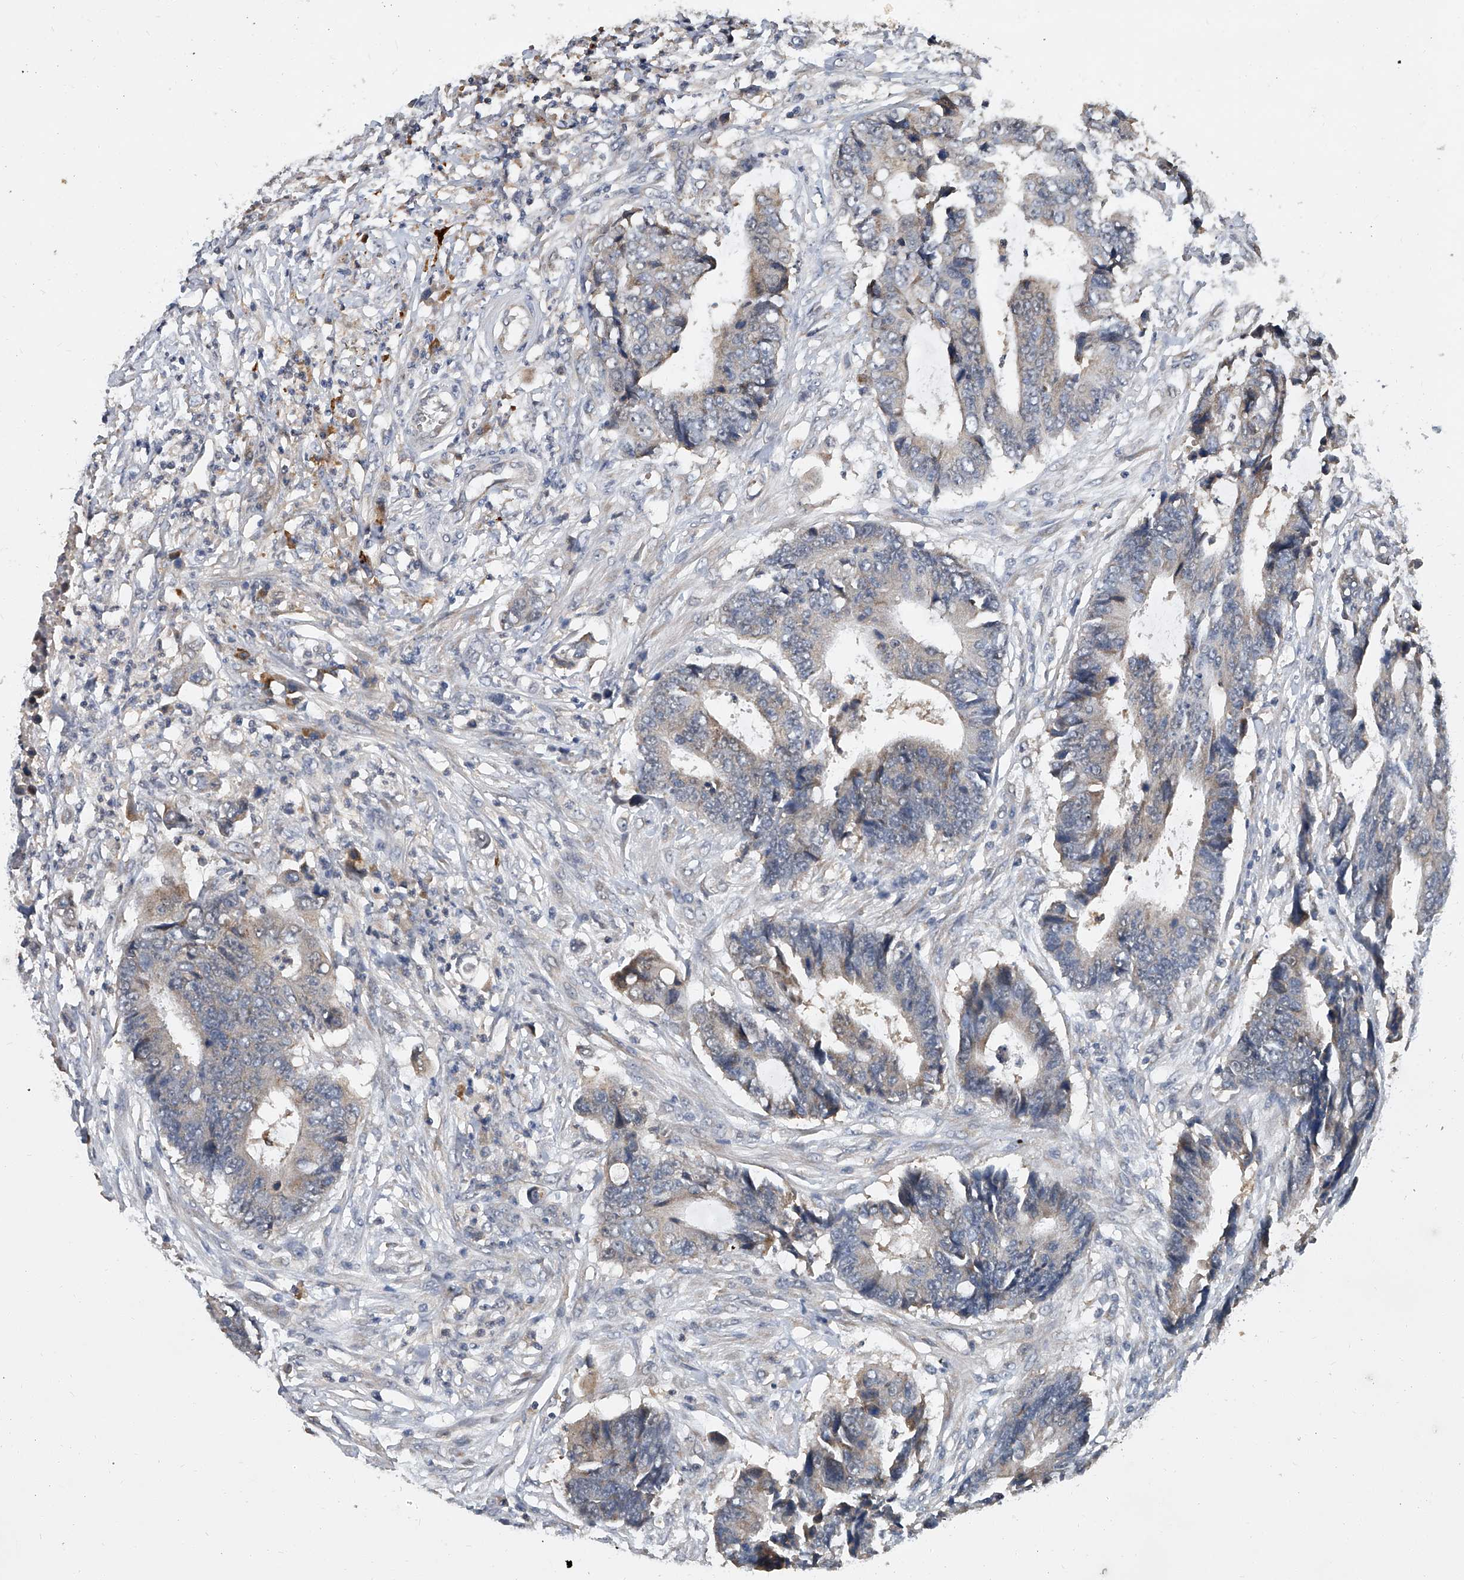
{"staining": {"intensity": "weak", "quantity": "25%-75%", "location": "cytoplasmic/membranous"}, "tissue": "colorectal cancer", "cell_type": "Tumor cells", "image_type": "cancer", "snomed": [{"axis": "morphology", "description": "Adenocarcinoma, NOS"}, {"axis": "topography", "description": "Rectum"}], "caption": "Human adenocarcinoma (colorectal) stained with a brown dye exhibits weak cytoplasmic/membranous positive staining in approximately 25%-75% of tumor cells.", "gene": "JAG2", "patient": {"sex": "male", "age": 84}}